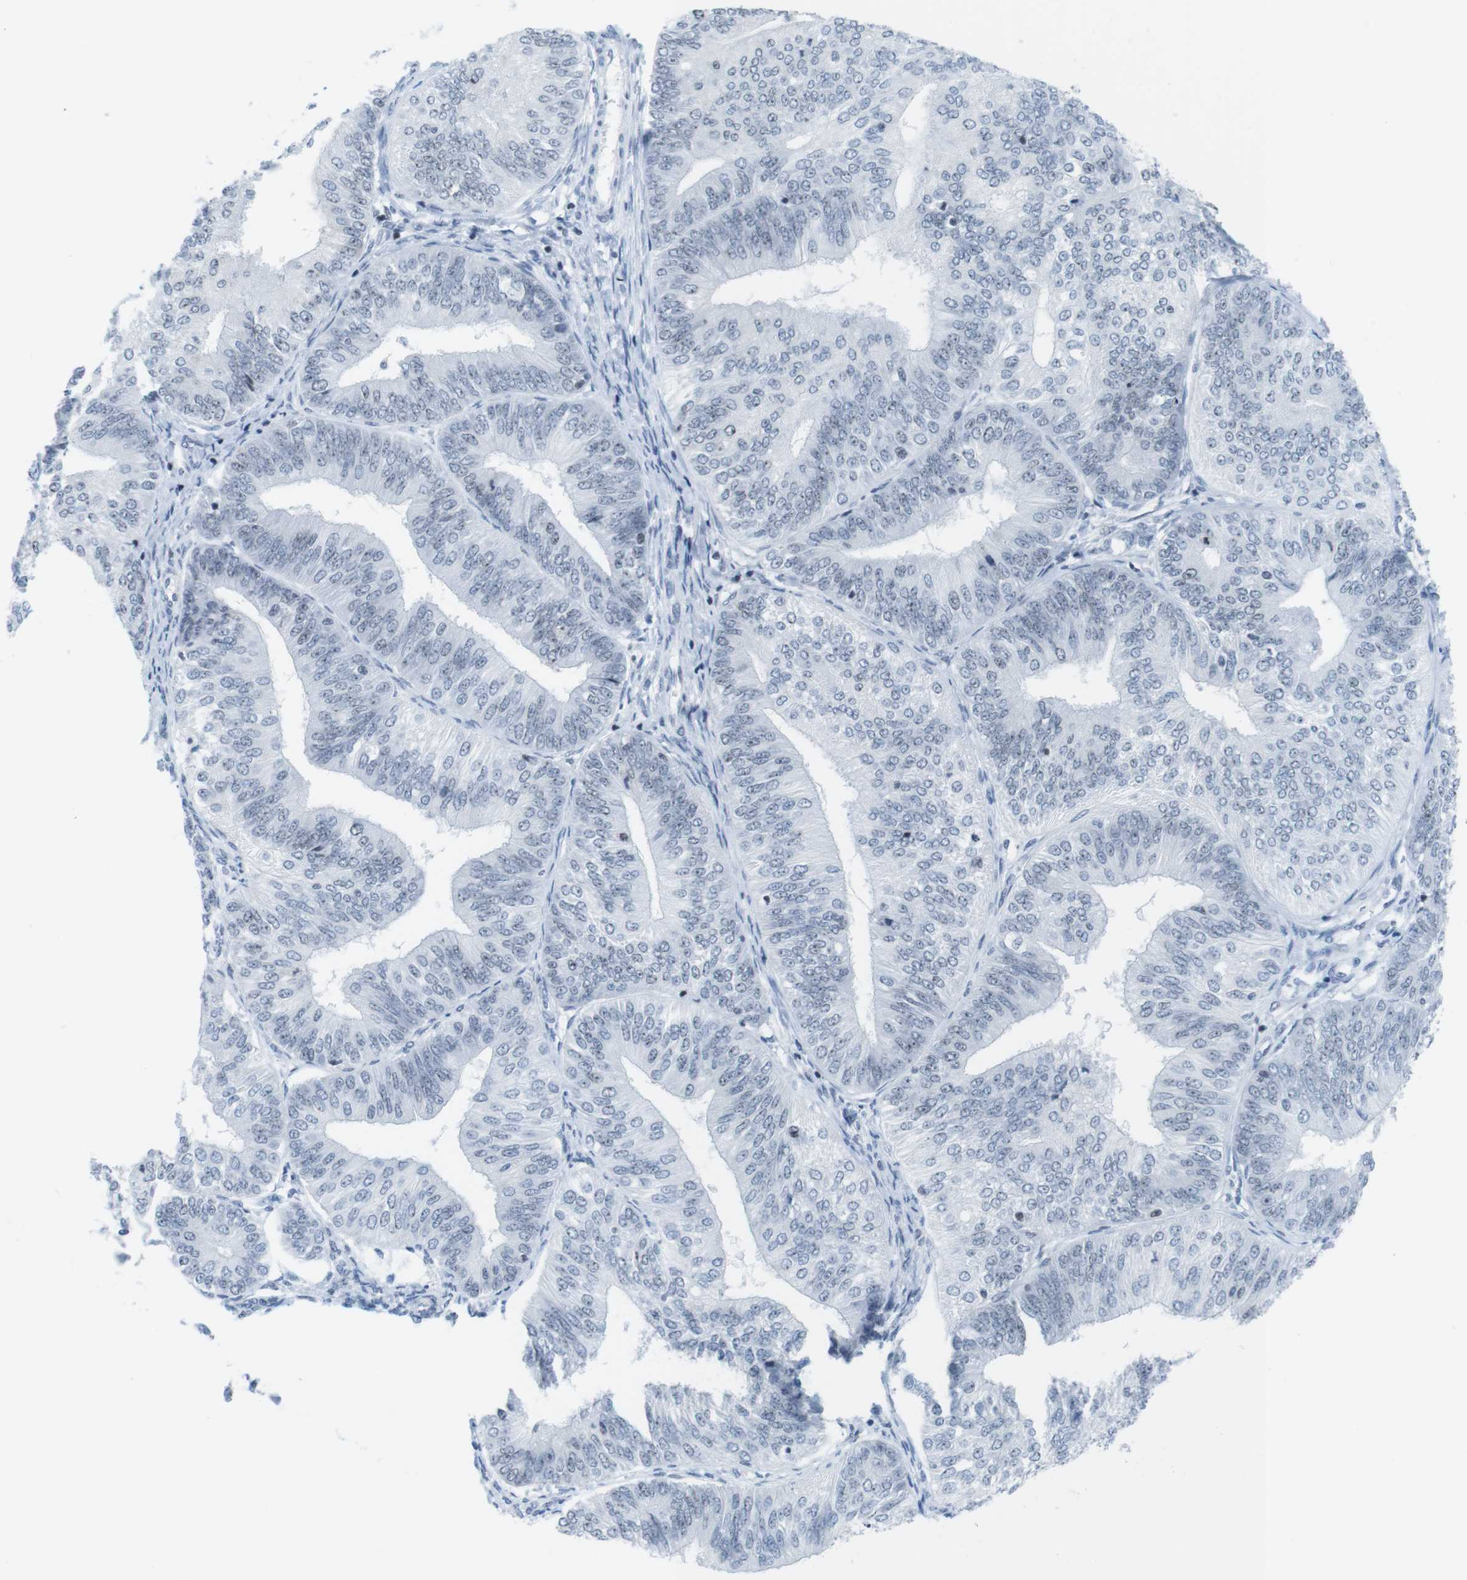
{"staining": {"intensity": "negative", "quantity": "none", "location": "none"}, "tissue": "endometrial cancer", "cell_type": "Tumor cells", "image_type": "cancer", "snomed": [{"axis": "morphology", "description": "Adenocarcinoma, NOS"}, {"axis": "topography", "description": "Endometrium"}], "caption": "This is an immunohistochemistry image of human endometrial cancer. There is no expression in tumor cells.", "gene": "NIFK", "patient": {"sex": "female", "age": 58}}